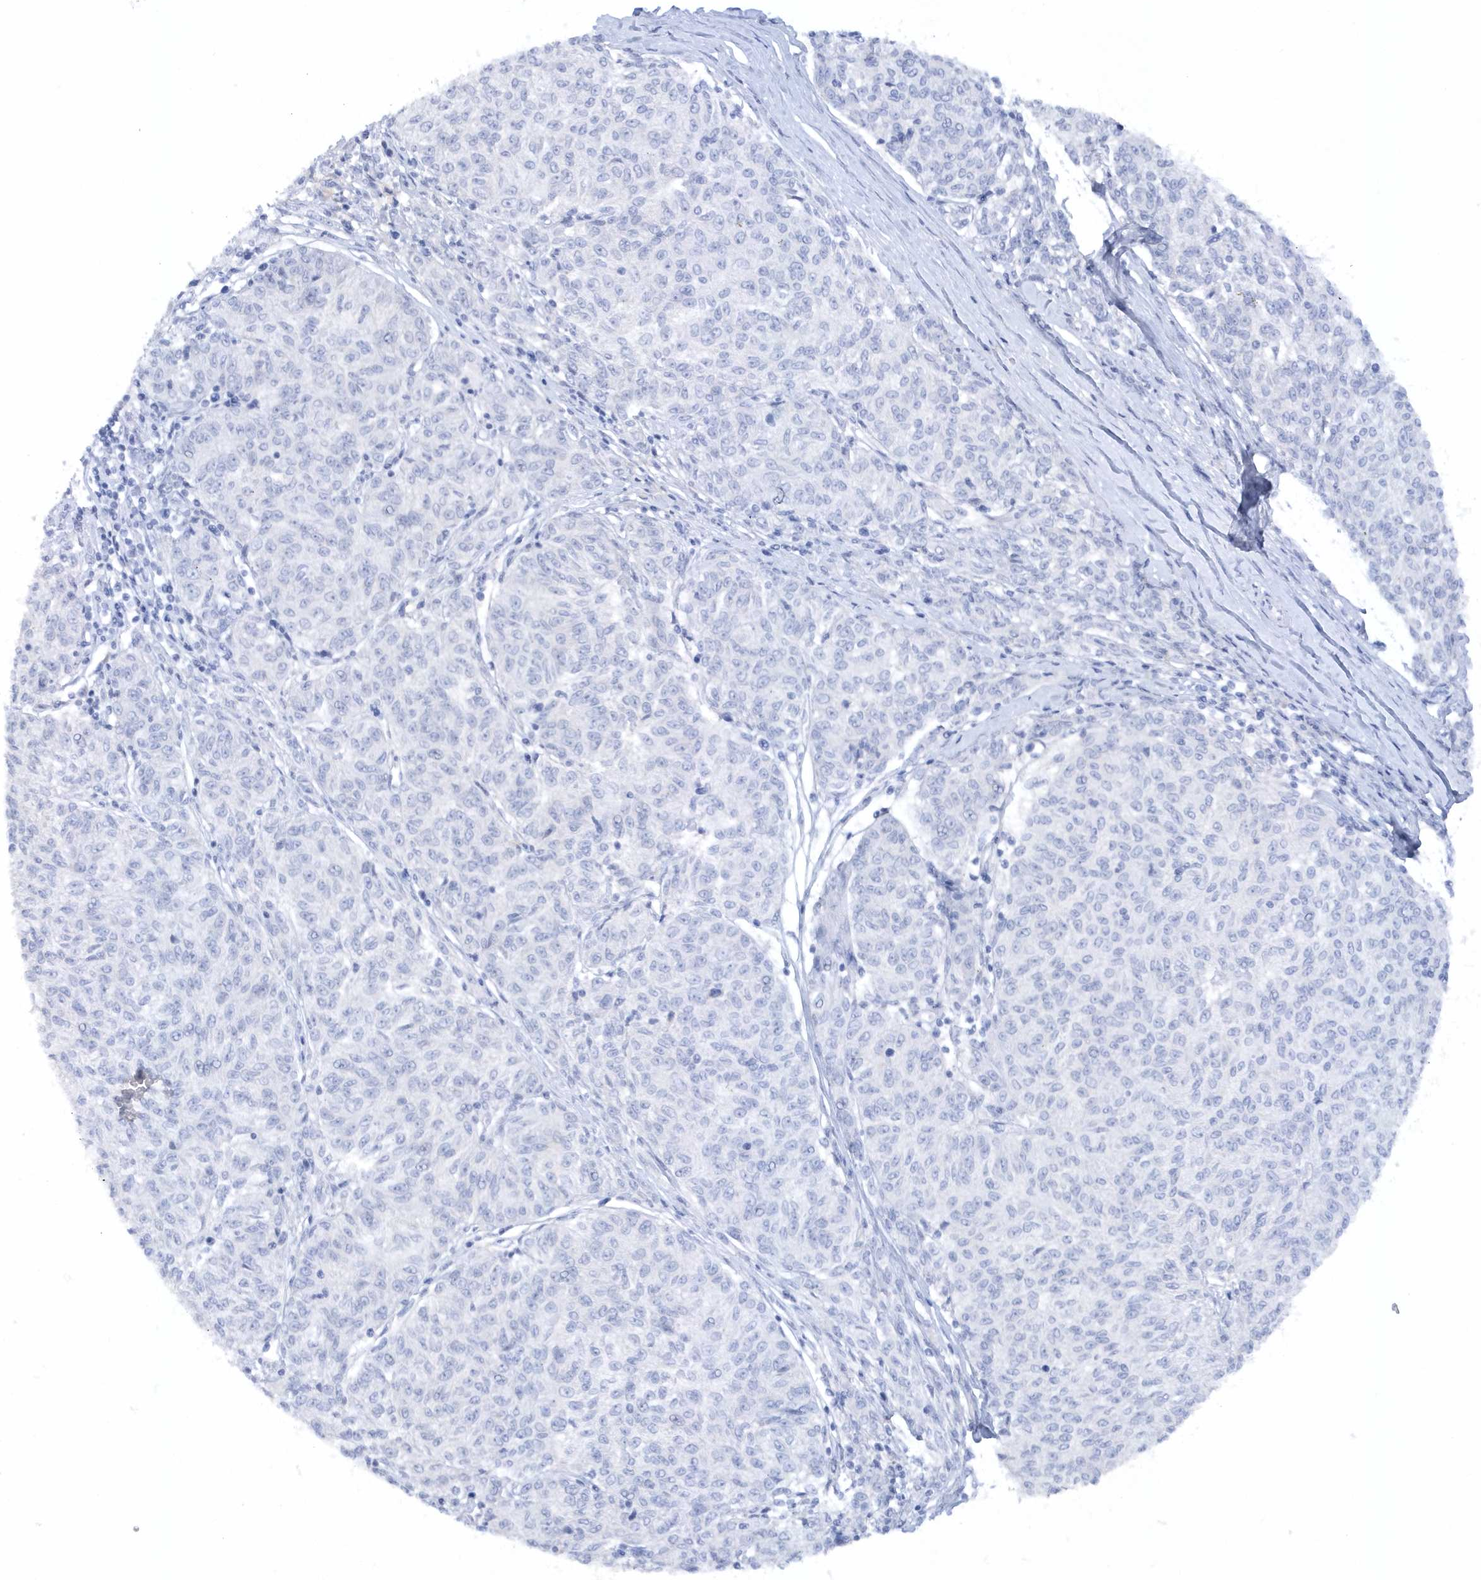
{"staining": {"intensity": "negative", "quantity": "none", "location": "none"}, "tissue": "melanoma", "cell_type": "Tumor cells", "image_type": "cancer", "snomed": [{"axis": "morphology", "description": "Malignant melanoma, NOS"}, {"axis": "topography", "description": "Skin"}], "caption": "DAB (3,3'-diaminobenzidine) immunohistochemical staining of human malignant melanoma exhibits no significant expression in tumor cells.", "gene": "RPE", "patient": {"sex": "female", "age": 72}}